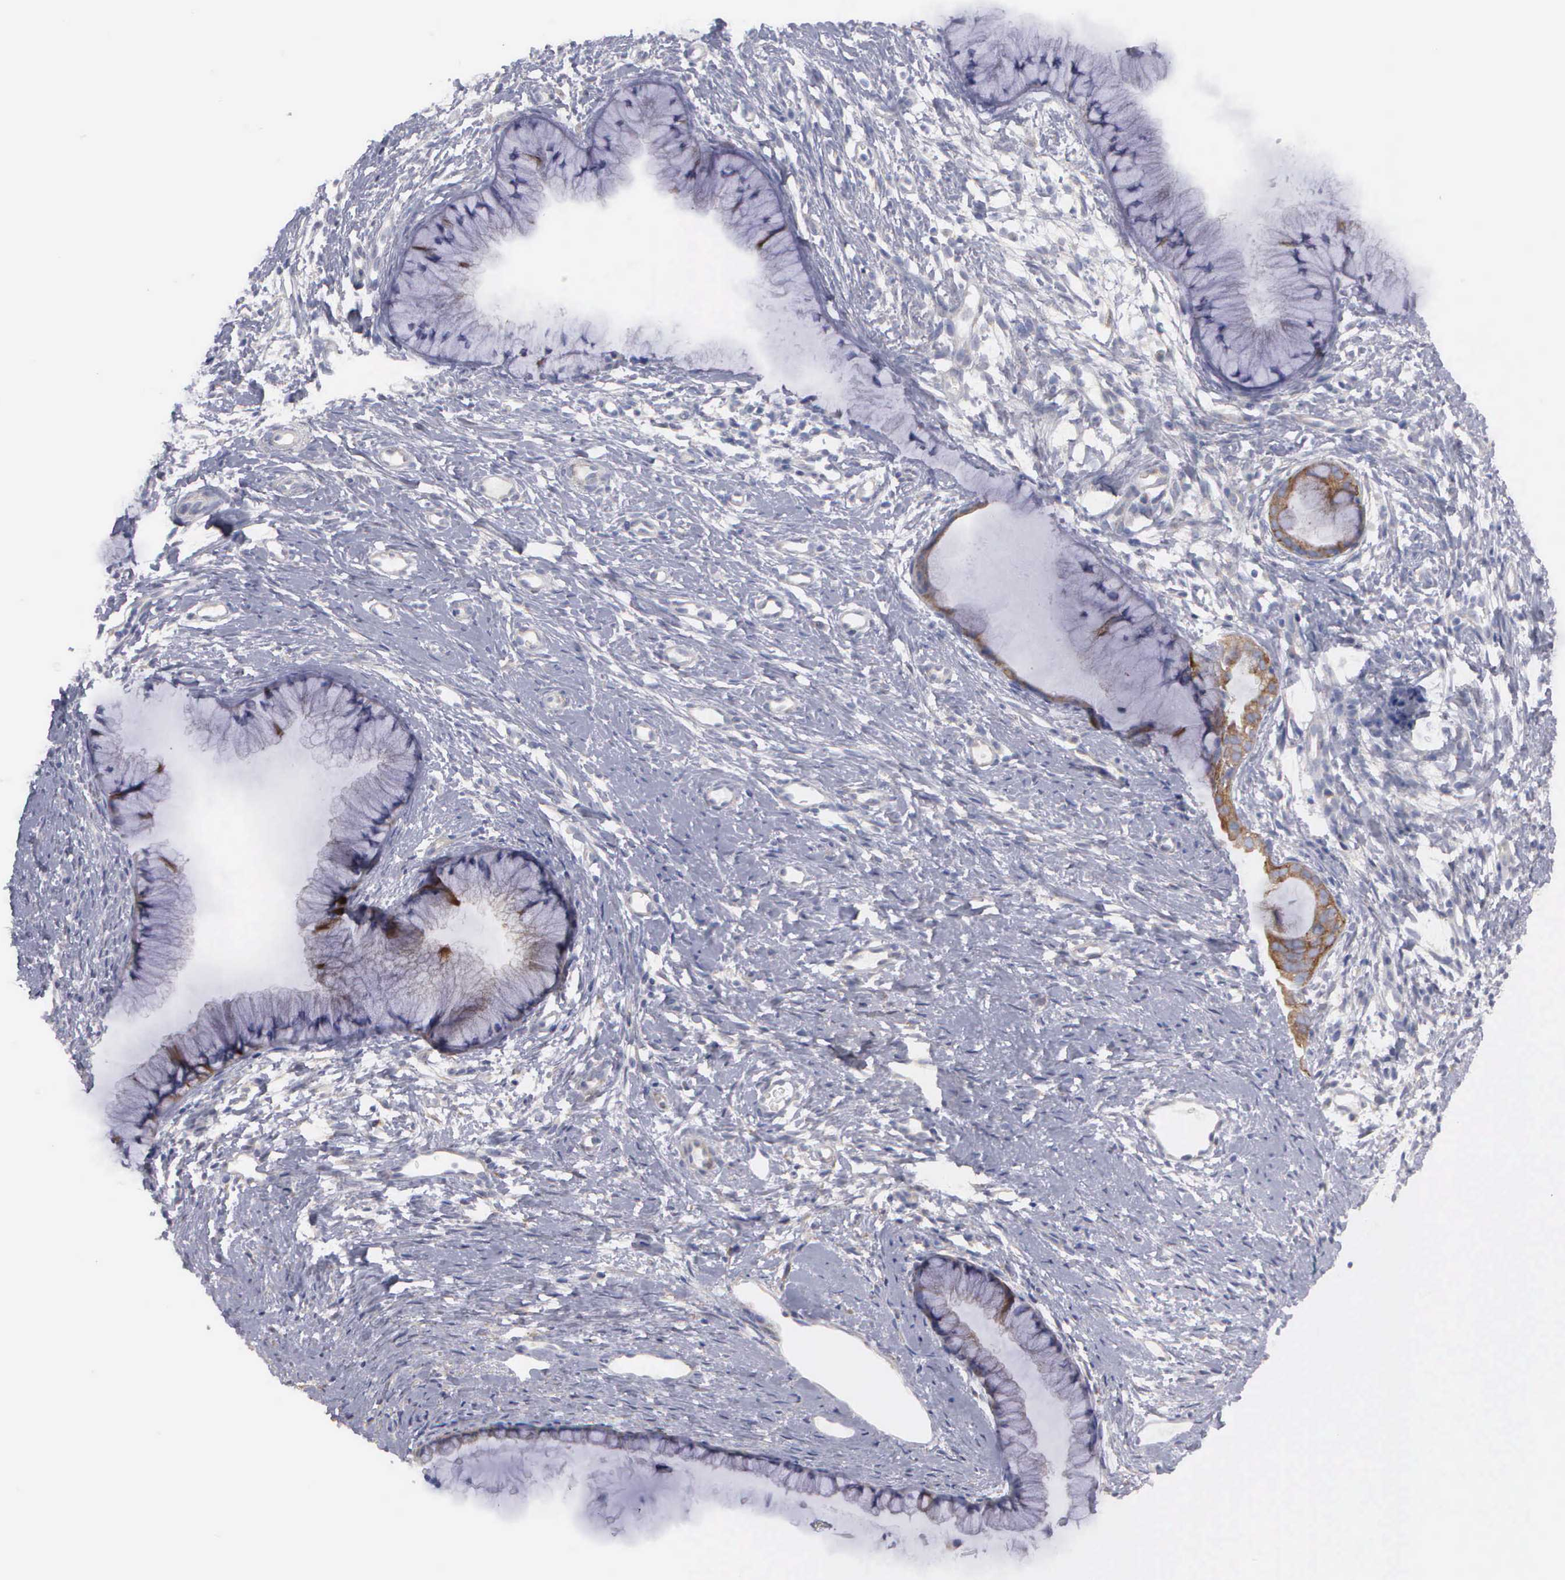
{"staining": {"intensity": "weak", "quantity": "<25%", "location": "cytoplasmic/membranous"}, "tissue": "cervix", "cell_type": "Glandular cells", "image_type": "normal", "snomed": [{"axis": "morphology", "description": "Normal tissue, NOS"}, {"axis": "topography", "description": "Cervix"}], "caption": "This is an immunohistochemistry (IHC) image of benign human cervix. There is no positivity in glandular cells.", "gene": "CEP170B", "patient": {"sex": "female", "age": 82}}